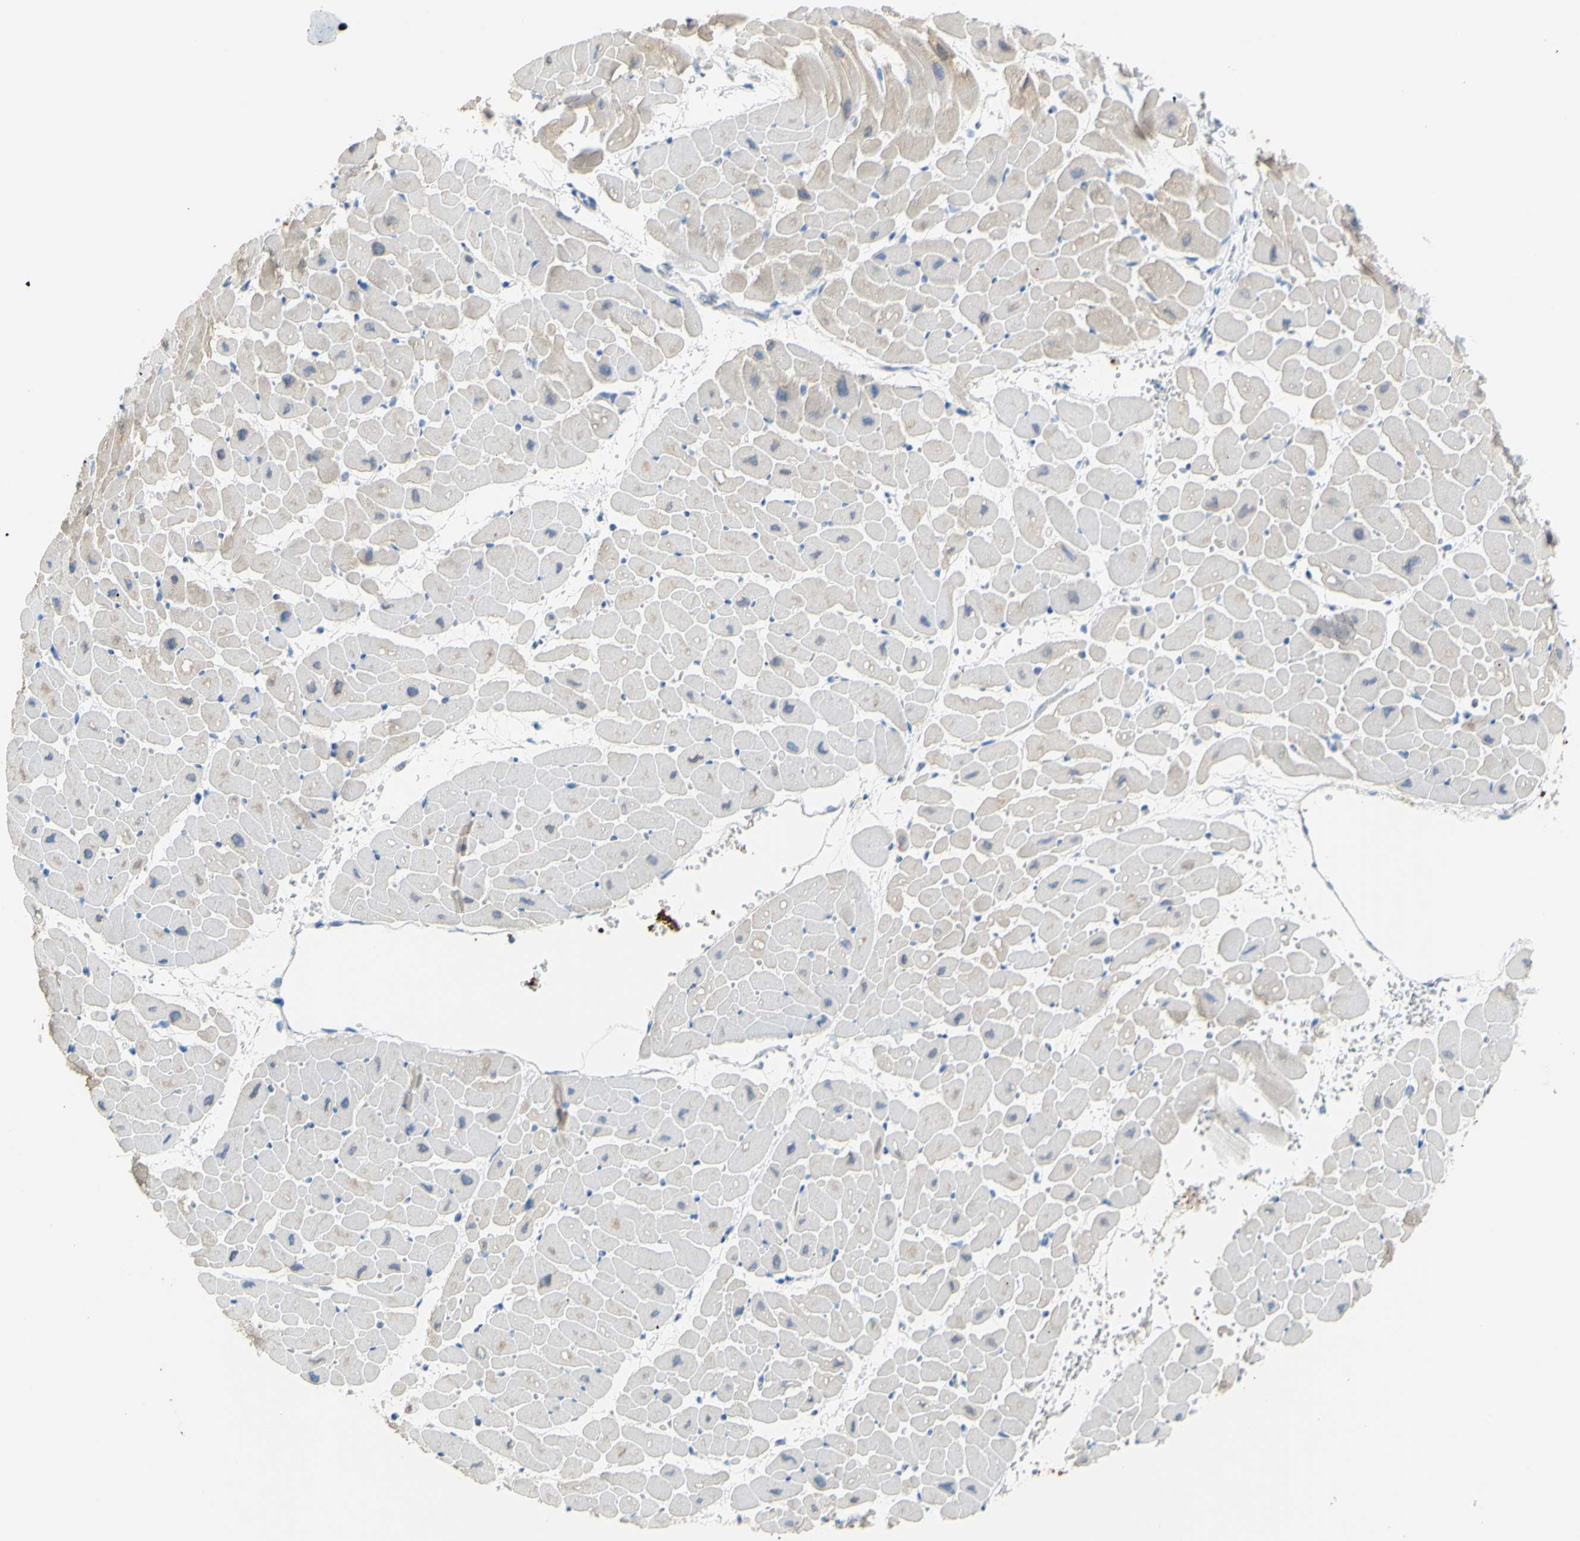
{"staining": {"intensity": "negative", "quantity": "none", "location": "none"}, "tissue": "heart muscle", "cell_type": "Cardiomyocytes", "image_type": "normal", "snomed": [{"axis": "morphology", "description": "Normal tissue, NOS"}, {"axis": "topography", "description": "Heart"}], "caption": "The micrograph exhibits no significant positivity in cardiomyocytes of heart muscle. The staining was performed using DAB to visualize the protein expression in brown, while the nuclei were stained in blue with hematoxylin (Magnification: 20x).", "gene": "SLC1A2", "patient": {"sex": "male", "age": 45}}